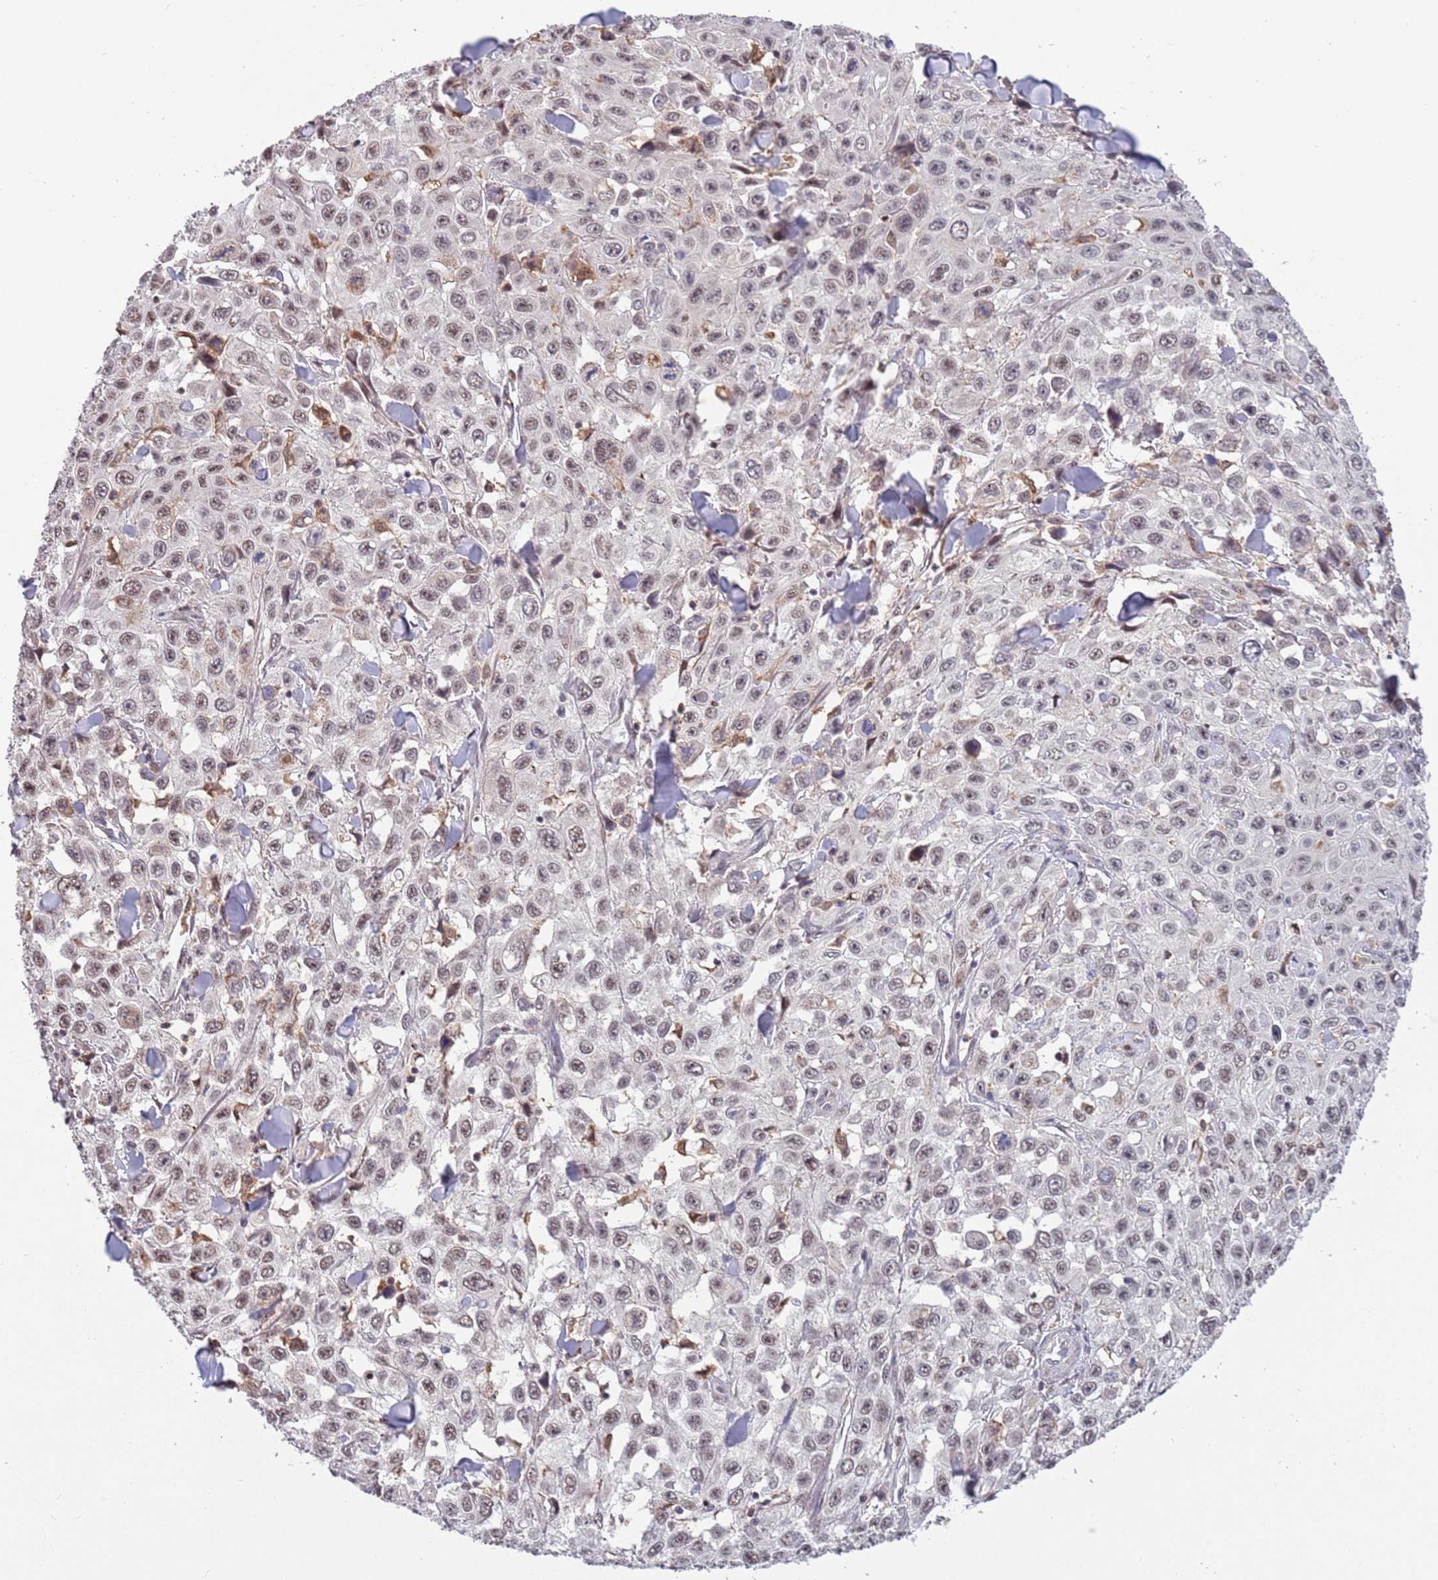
{"staining": {"intensity": "weak", "quantity": "25%-75%", "location": "nuclear"}, "tissue": "skin cancer", "cell_type": "Tumor cells", "image_type": "cancer", "snomed": [{"axis": "morphology", "description": "Squamous cell carcinoma, NOS"}, {"axis": "topography", "description": "Skin"}], "caption": "This is a photomicrograph of IHC staining of squamous cell carcinoma (skin), which shows weak staining in the nuclear of tumor cells.", "gene": "CCNJL", "patient": {"sex": "male", "age": 82}}